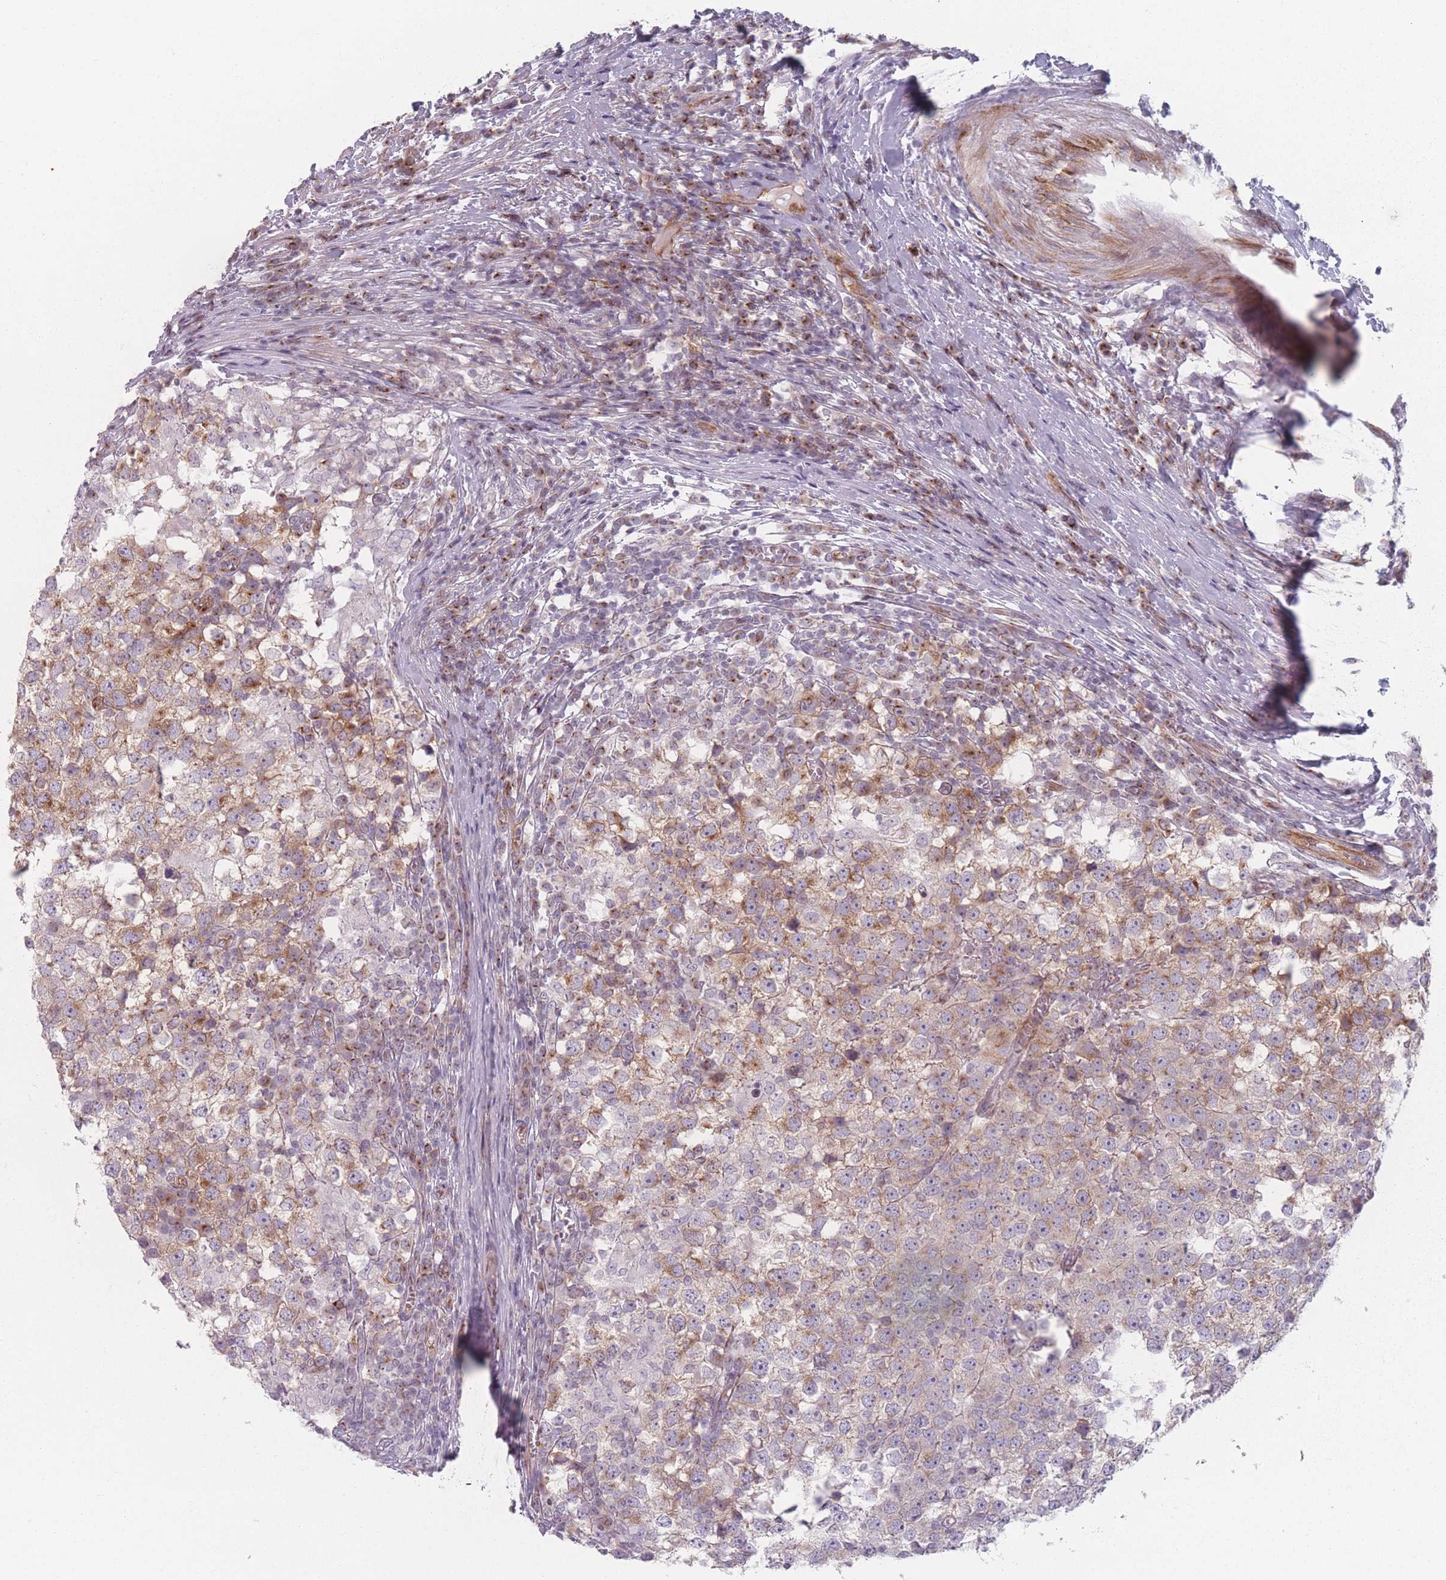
{"staining": {"intensity": "moderate", "quantity": "<25%", "location": "cytoplasmic/membranous"}, "tissue": "testis cancer", "cell_type": "Tumor cells", "image_type": "cancer", "snomed": [{"axis": "morphology", "description": "Seminoma, NOS"}, {"axis": "topography", "description": "Testis"}], "caption": "An image of testis seminoma stained for a protein displays moderate cytoplasmic/membranous brown staining in tumor cells. (Stains: DAB in brown, nuclei in blue, Microscopy: brightfield microscopy at high magnification).", "gene": "RNF4", "patient": {"sex": "male", "age": 65}}